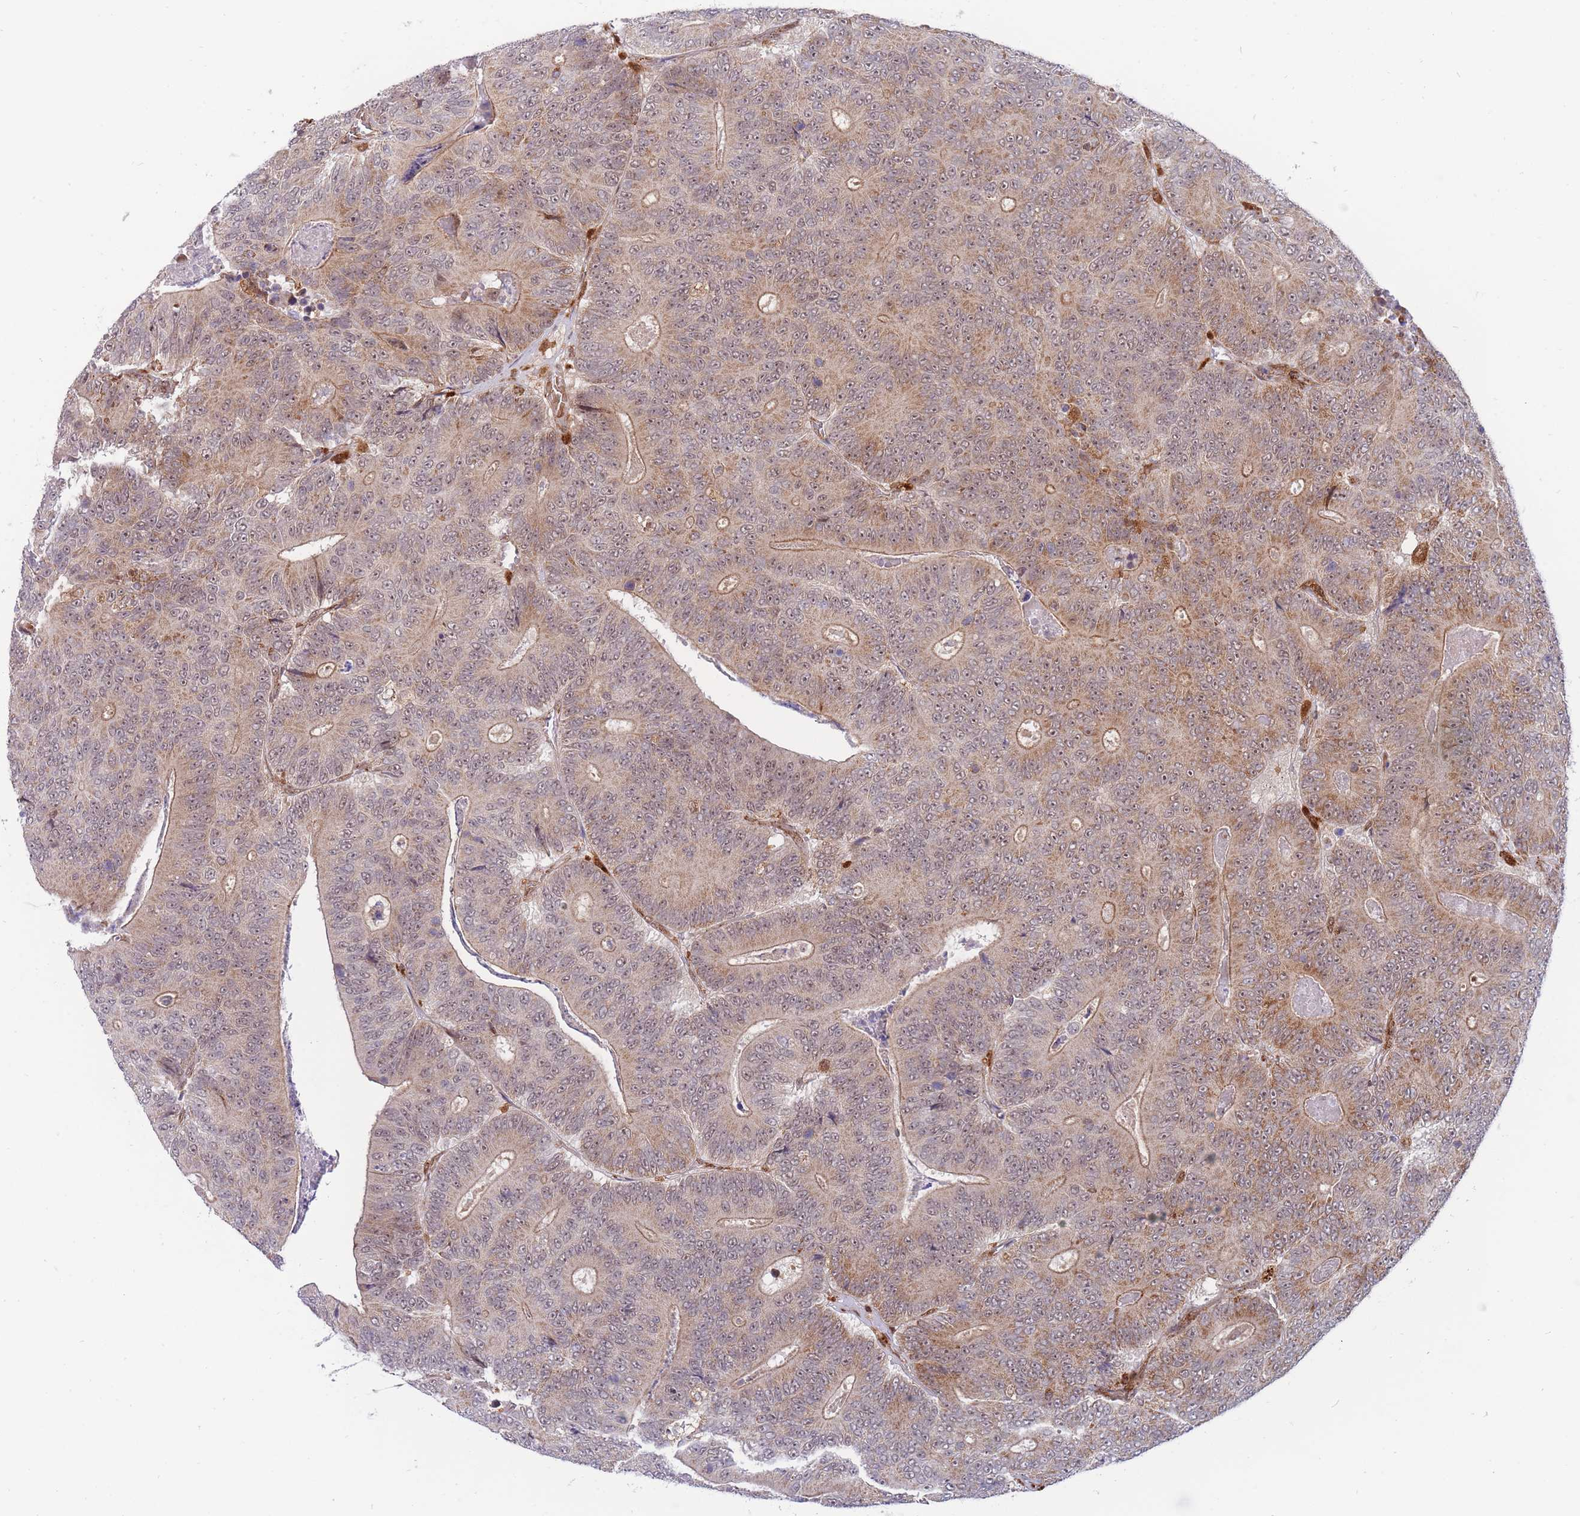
{"staining": {"intensity": "weak", "quantity": "25%-75%", "location": "cytoplasmic/membranous,nuclear"}, "tissue": "colorectal cancer", "cell_type": "Tumor cells", "image_type": "cancer", "snomed": [{"axis": "morphology", "description": "Adenocarcinoma, NOS"}, {"axis": "topography", "description": "Colon"}], "caption": "Colorectal adenocarcinoma stained with immunohistochemistry exhibits weak cytoplasmic/membranous and nuclear expression in about 25%-75% of tumor cells. (DAB IHC, brown staining for protein, blue staining for nuclei).", "gene": "BOD1L1", "patient": {"sex": "male", "age": 83}}